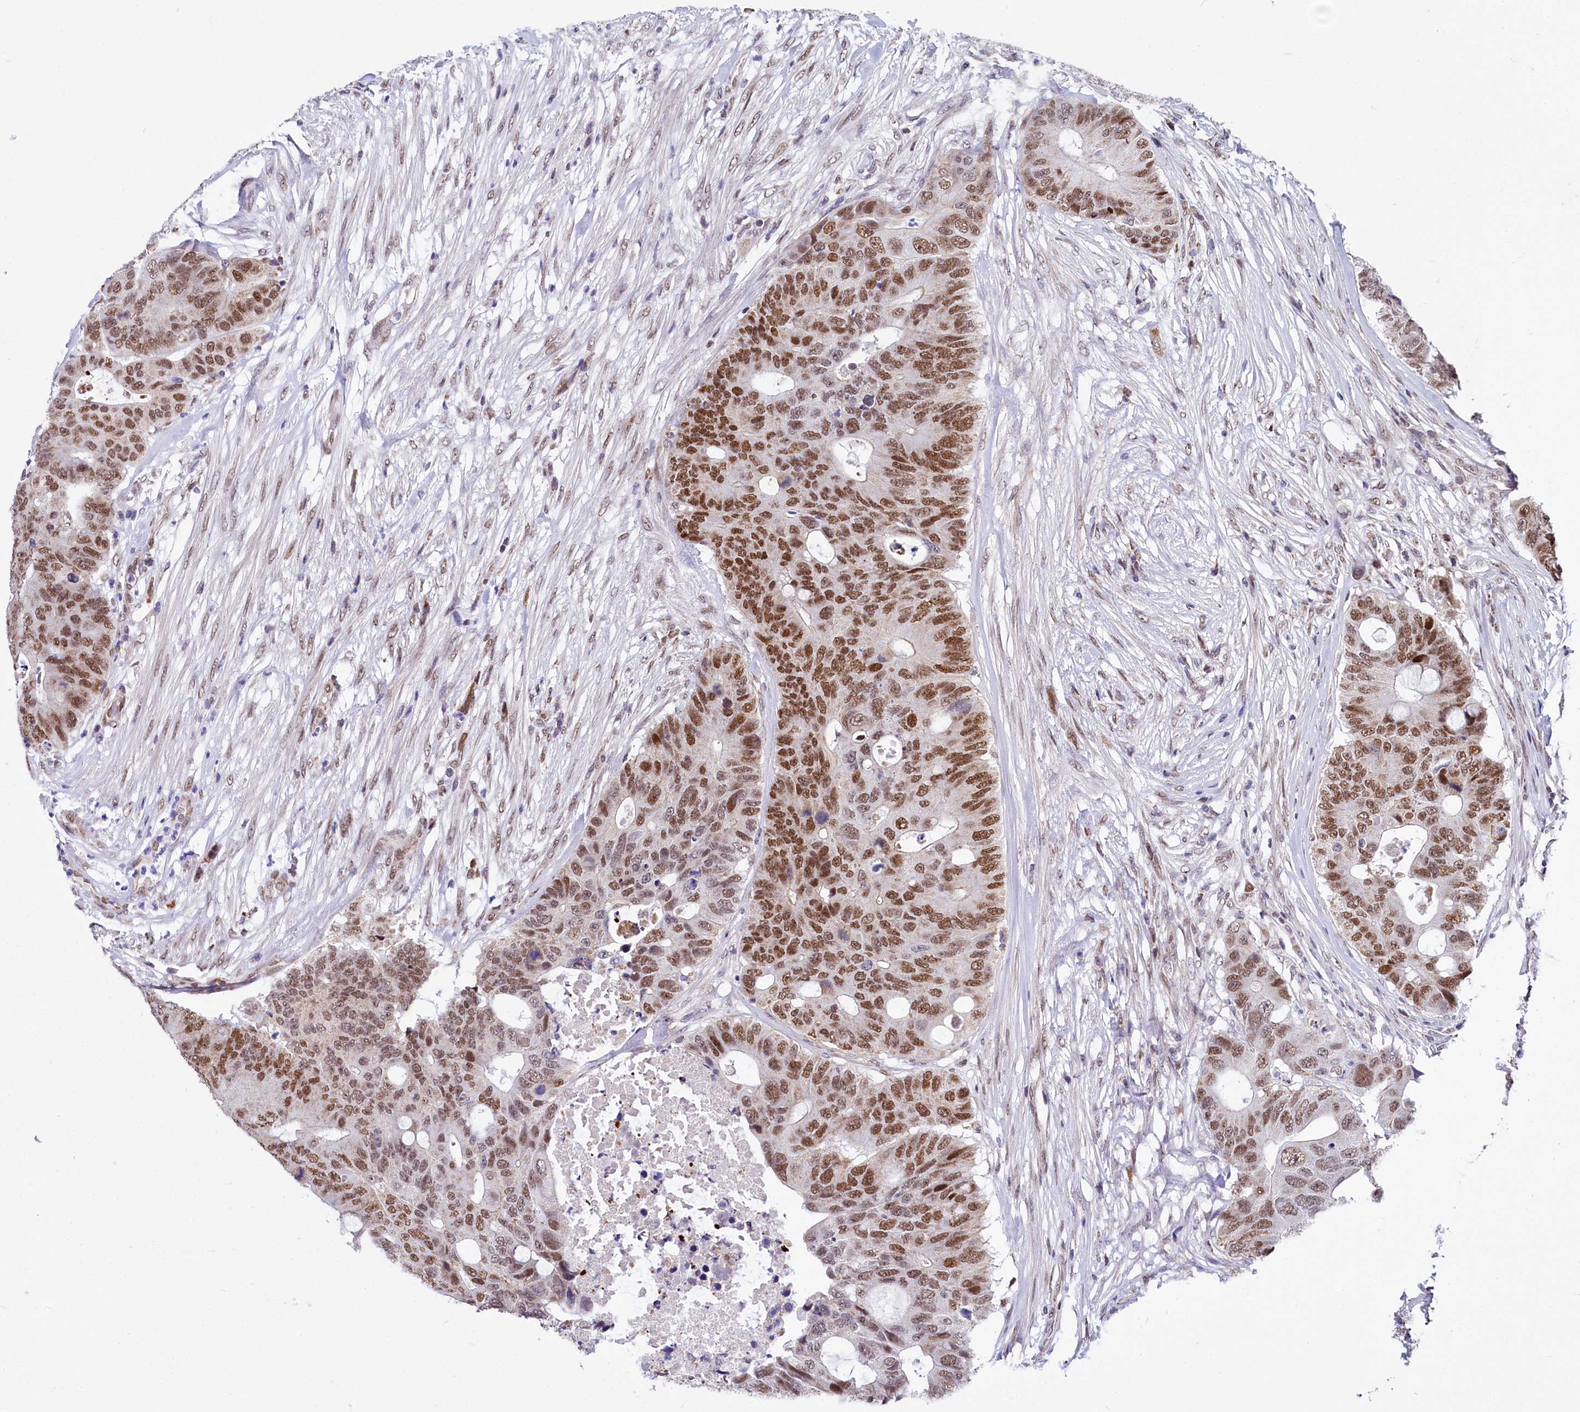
{"staining": {"intensity": "moderate", "quantity": ">75%", "location": "nuclear"}, "tissue": "colorectal cancer", "cell_type": "Tumor cells", "image_type": "cancer", "snomed": [{"axis": "morphology", "description": "Adenocarcinoma, NOS"}, {"axis": "topography", "description": "Colon"}], "caption": "IHC staining of colorectal cancer (adenocarcinoma), which displays medium levels of moderate nuclear expression in about >75% of tumor cells indicating moderate nuclear protein staining. The staining was performed using DAB (brown) for protein detection and nuclei were counterstained in hematoxylin (blue).", "gene": "MORN3", "patient": {"sex": "male", "age": 71}}